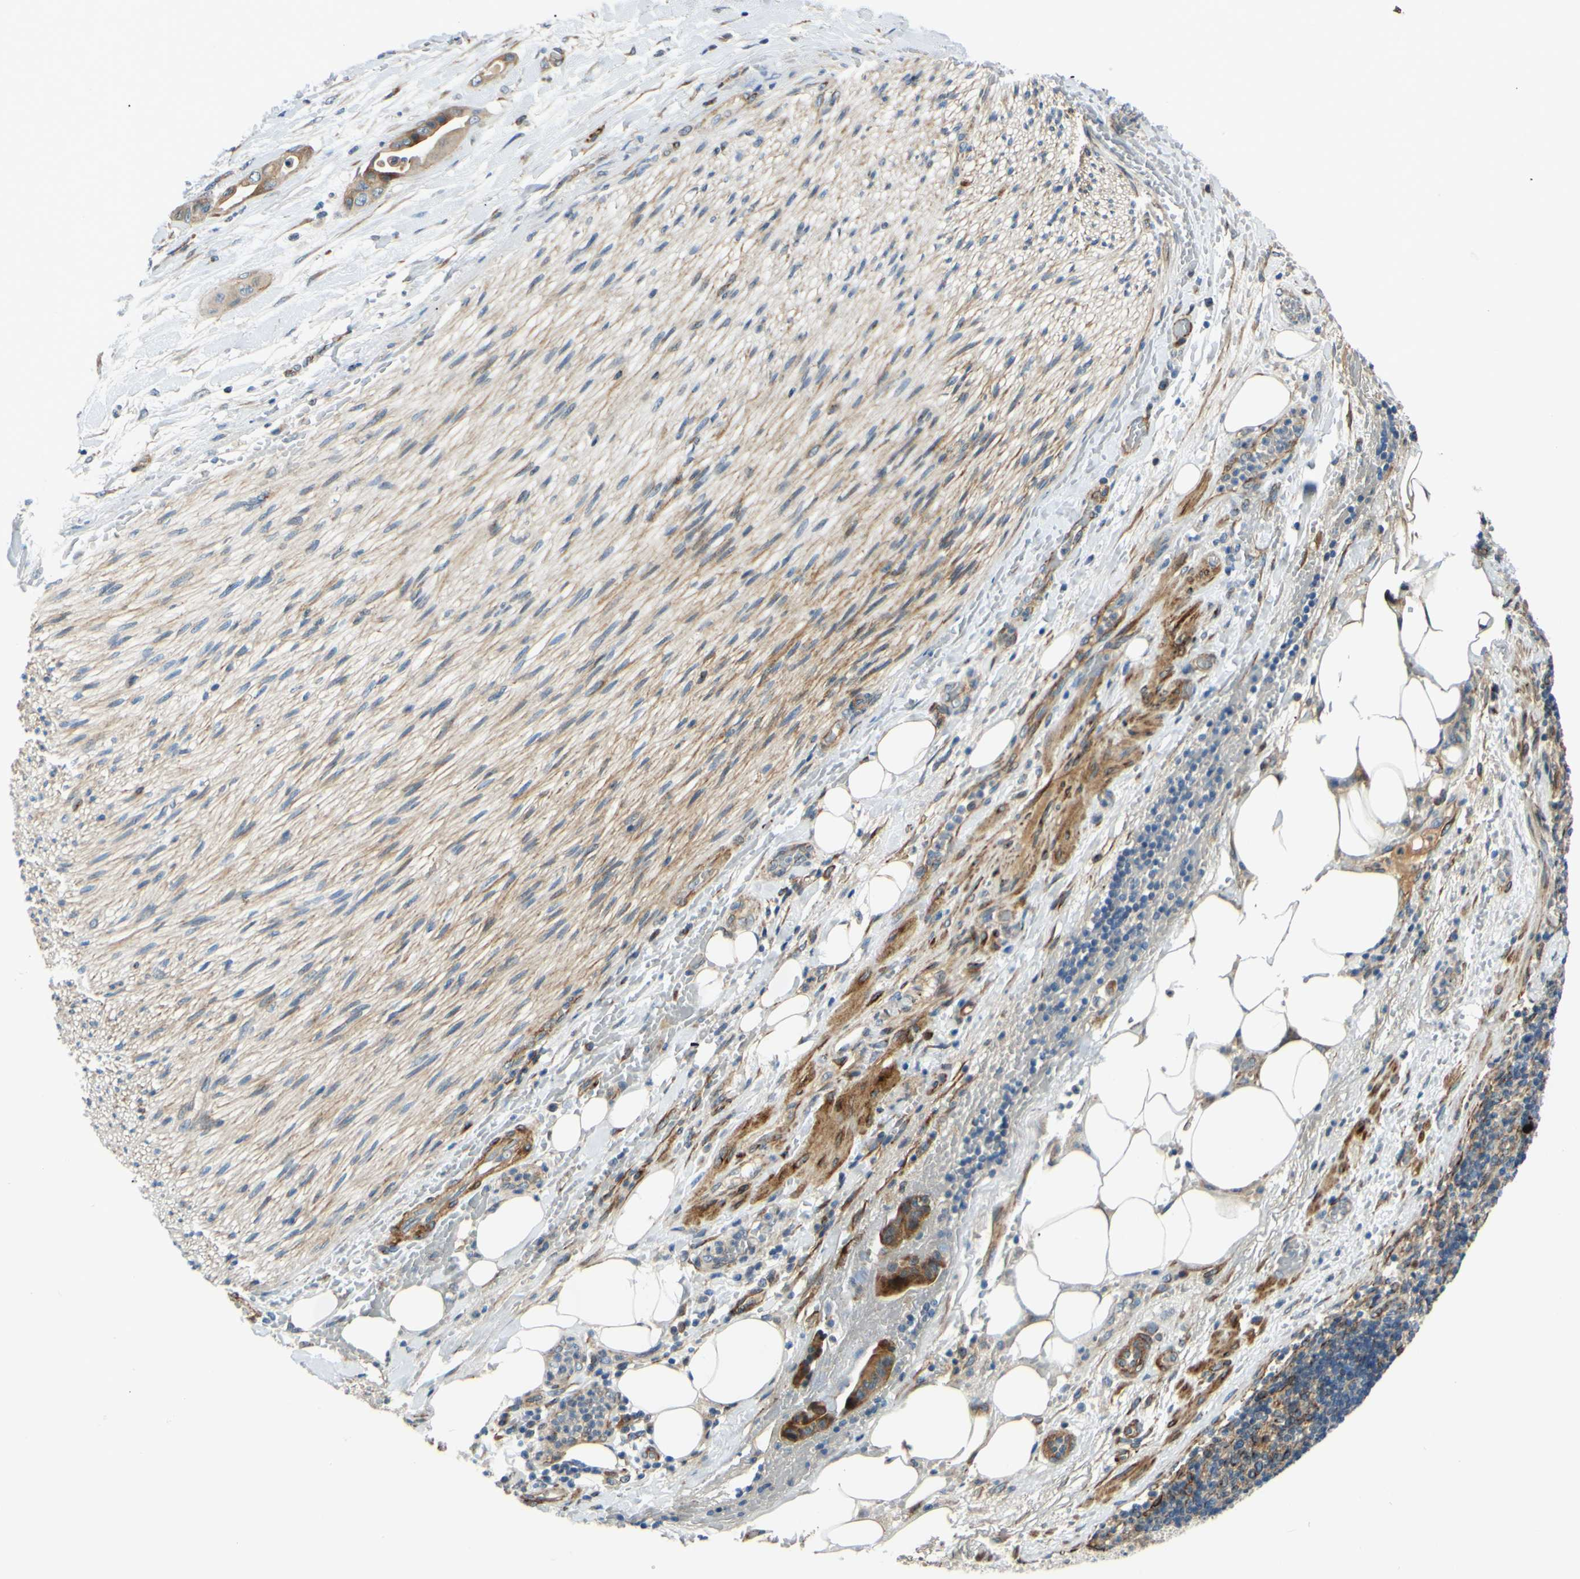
{"staining": {"intensity": "weak", "quantity": ">75%", "location": "cytoplasmic/membranous"}, "tissue": "liver cancer", "cell_type": "Tumor cells", "image_type": "cancer", "snomed": [{"axis": "morphology", "description": "Cholangiocarcinoma"}, {"axis": "topography", "description": "Liver"}], "caption": "Immunohistochemistry (DAB (3,3'-diaminobenzidine)) staining of liver cancer (cholangiocarcinoma) exhibits weak cytoplasmic/membranous protein staining in about >75% of tumor cells.", "gene": "ARHGAP1", "patient": {"sex": "female", "age": 61}}